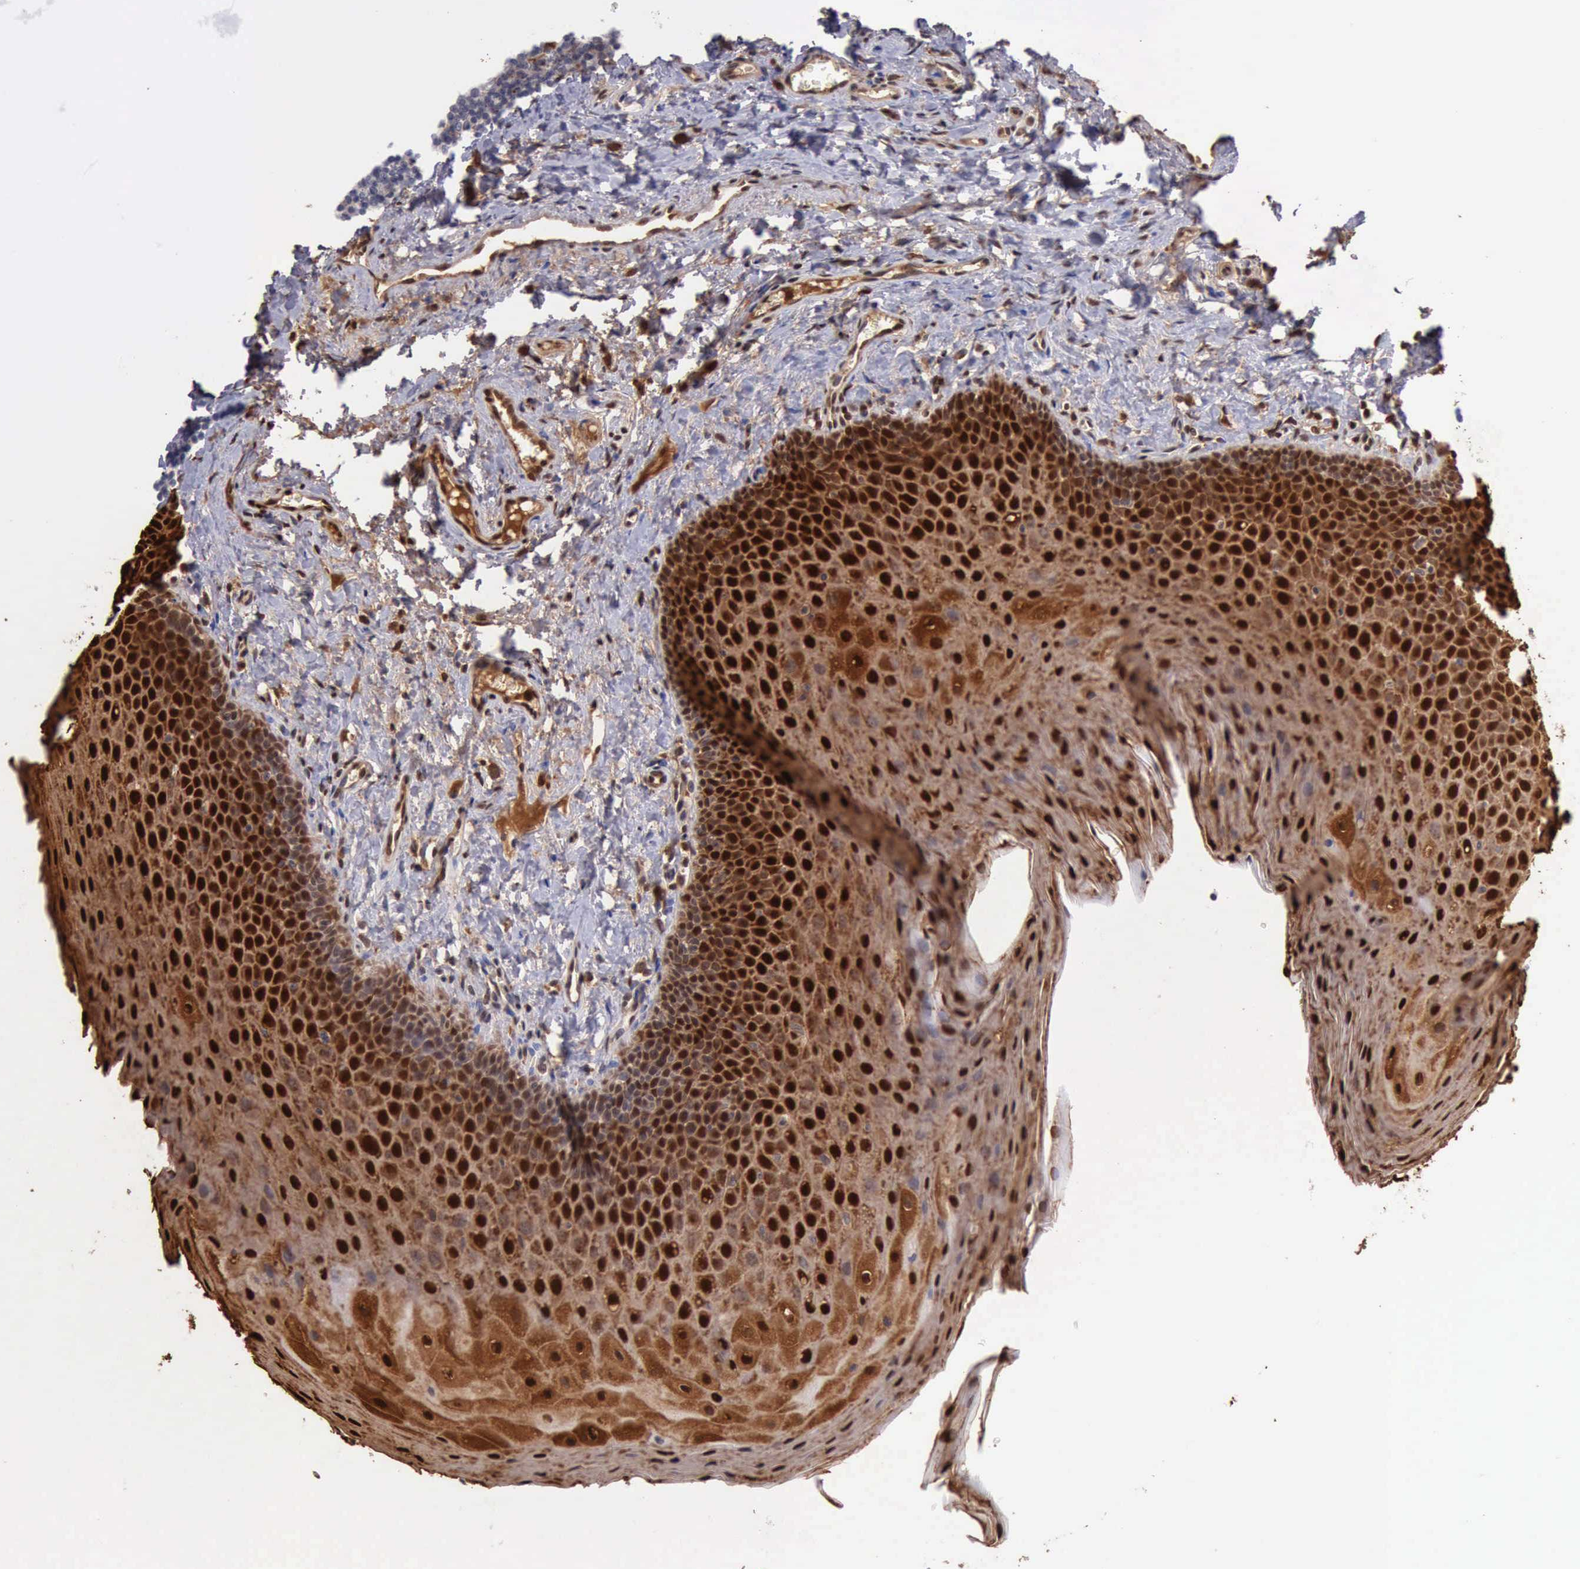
{"staining": {"intensity": "strong", "quantity": ">75%", "location": "cytoplasmic/membranous,nuclear"}, "tissue": "oral mucosa", "cell_type": "Squamous epithelial cells", "image_type": "normal", "snomed": [{"axis": "morphology", "description": "Normal tissue, NOS"}, {"axis": "topography", "description": "Oral tissue"}], "caption": "Immunohistochemical staining of unremarkable human oral mucosa demonstrates high levels of strong cytoplasmic/membranous,nuclear staining in about >75% of squamous epithelial cells. (DAB (3,3'-diaminobenzidine) IHC, brown staining for protein, blue staining for nuclei).", "gene": "CSTA", "patient": {"sex": "male", "age": 20}}